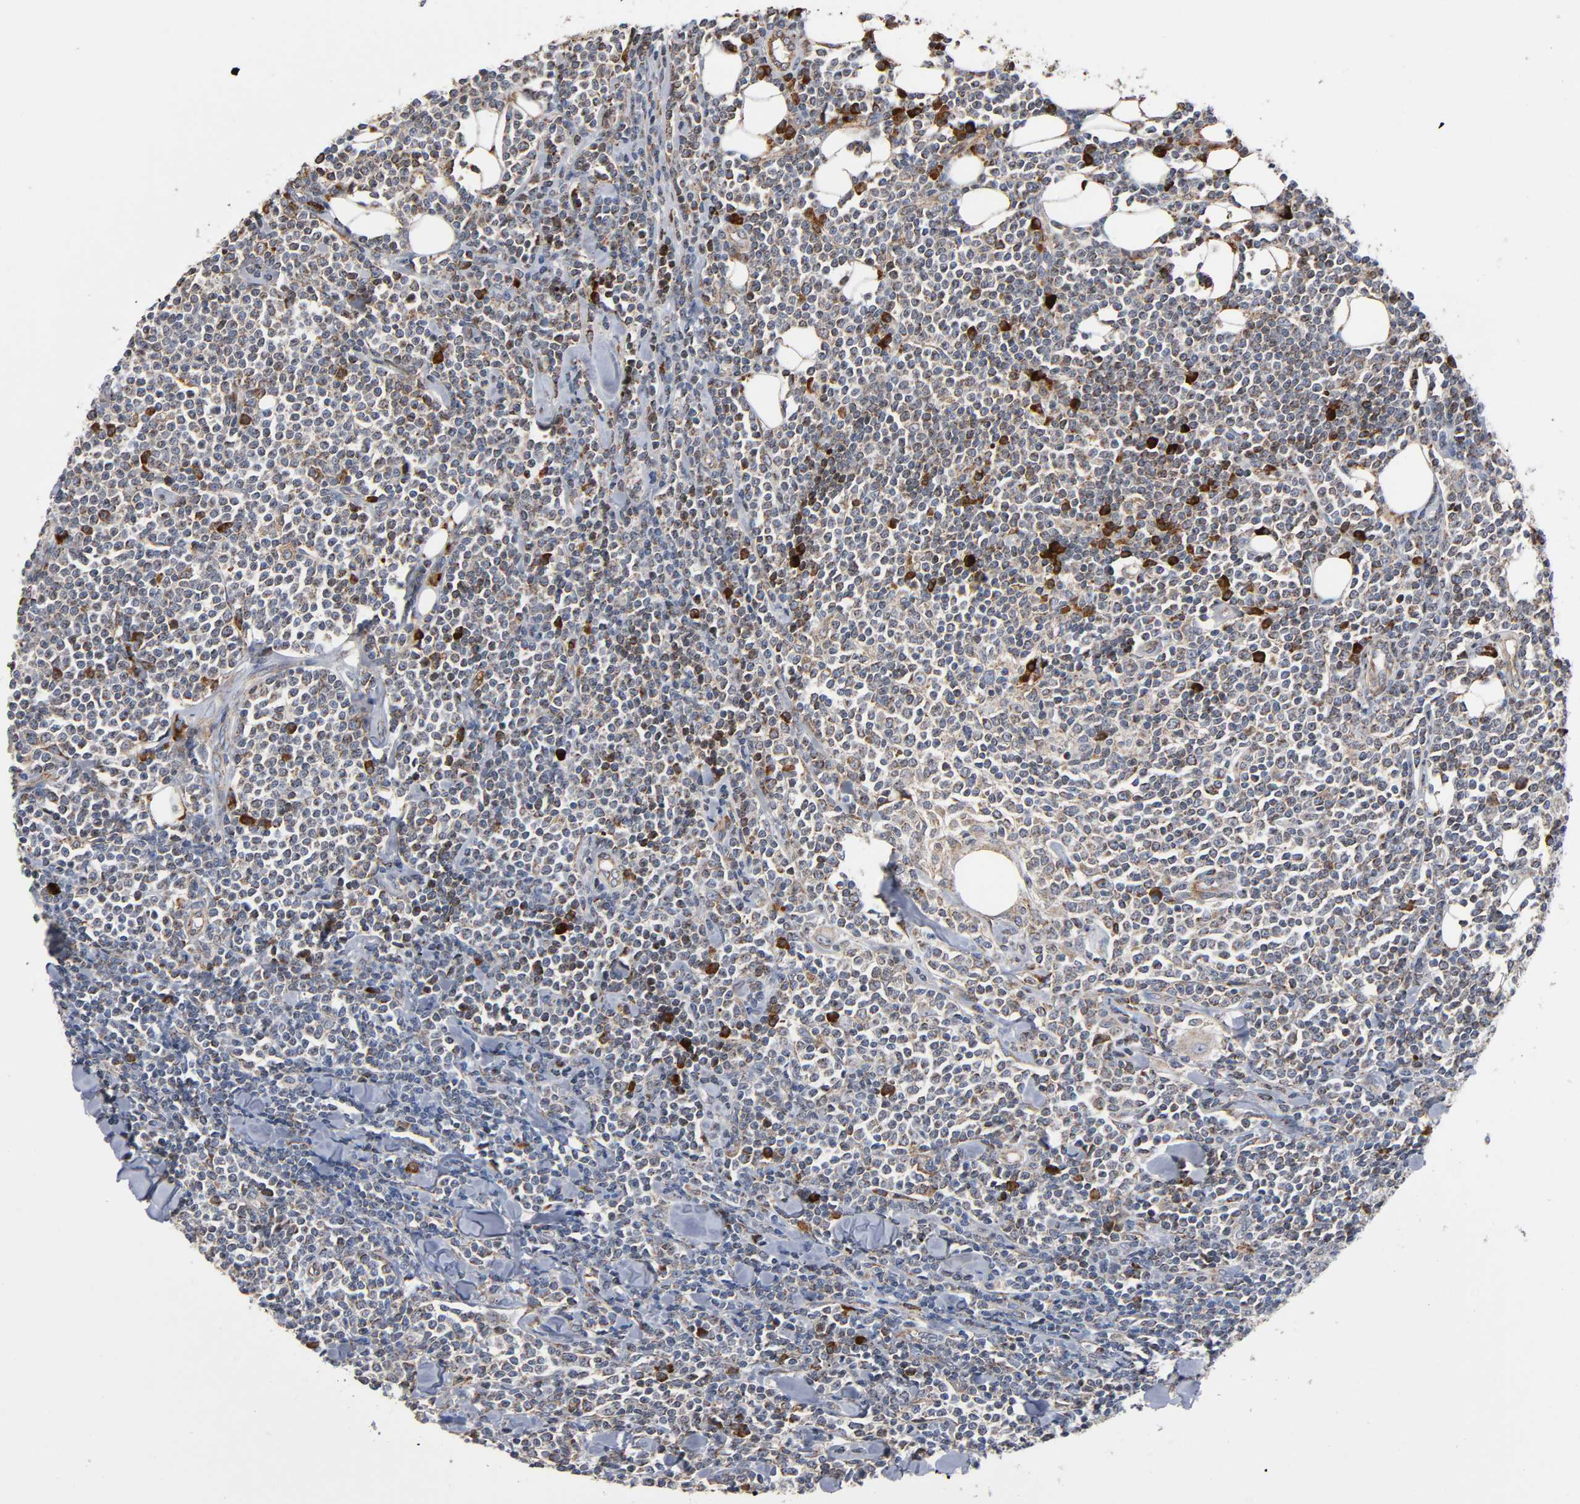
{"staining": {"intensity": "strong", "quantity": "<25%", "location": "cytoplasmic/membranous"}, "tissue": "lymphoma", "cell_type": "Tumor cells", "image_type": "cancer", "snomed": [{"axis": "morphology", "description": "Malignant lymphoma, non-Hodgkin's type, Low grade"}, {"axis": "topography", "description": "Soft tissue"}], "caption": "About <25% of tumor cells in low-grade malignant lymphoma, non-Hodgkin's type display strong cytoplasmic/membranous protein expression as visualized by brown immunohistochemical staining.", "gene": "MAP3K1", "patient": {"sex": "male", "age": 92}}